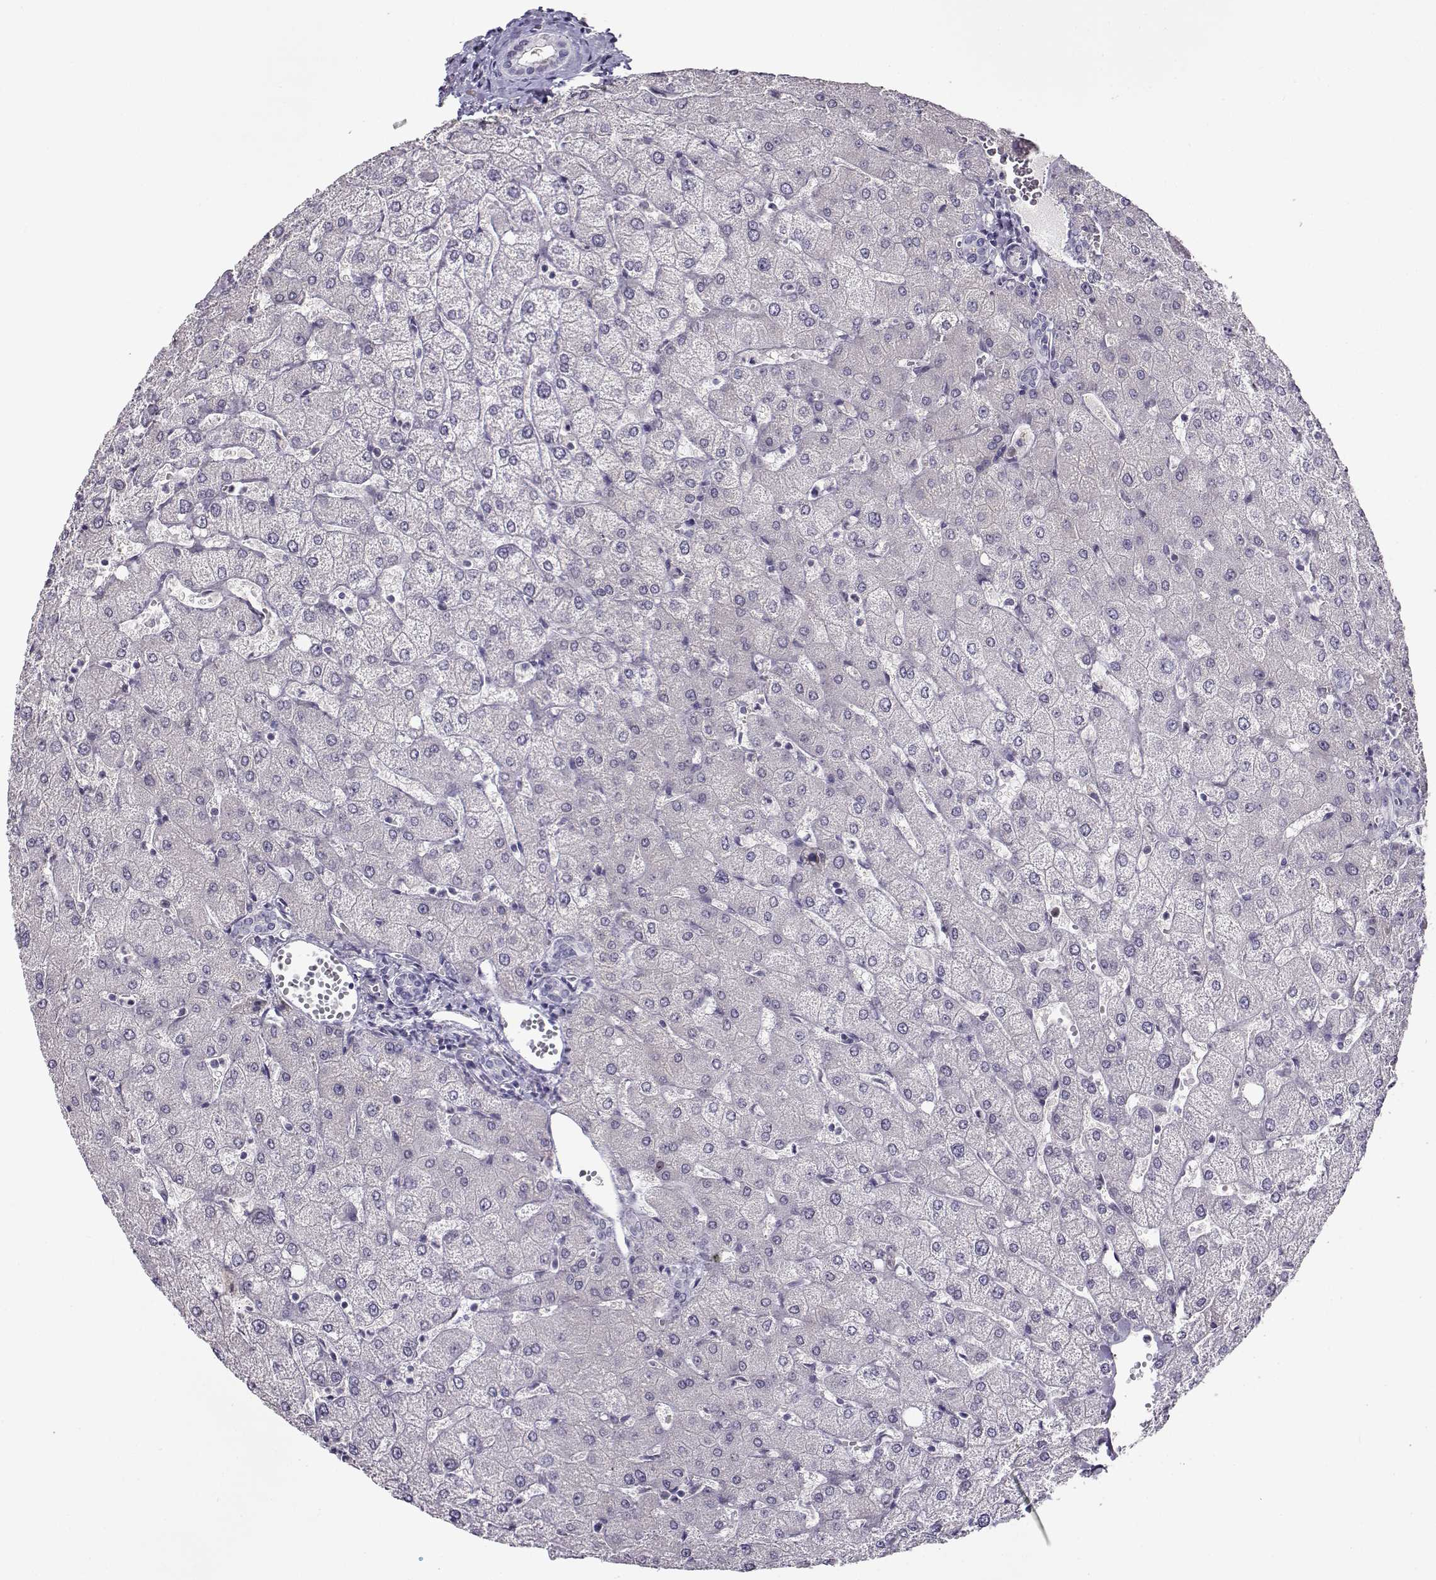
{"staining": {"intensity": "negative", "quantity": "none", "location": "none"}, "tissue": "liver", "cell_type": "Cholangiocytes", "image_type": "normal", "snomed": [{"axis": "morphology", "description": "Normal tissue, NOS"}, {"axis": "topography", "description": "Liver"}], "caption": "Immunohistochemistry (IHC) photomicrograph of normal liver: liver stained with DAB shows no significant protein positivity in cholangiocytes.", "gene": "NPW", "patient": {"sex": "female", "age": 54}}